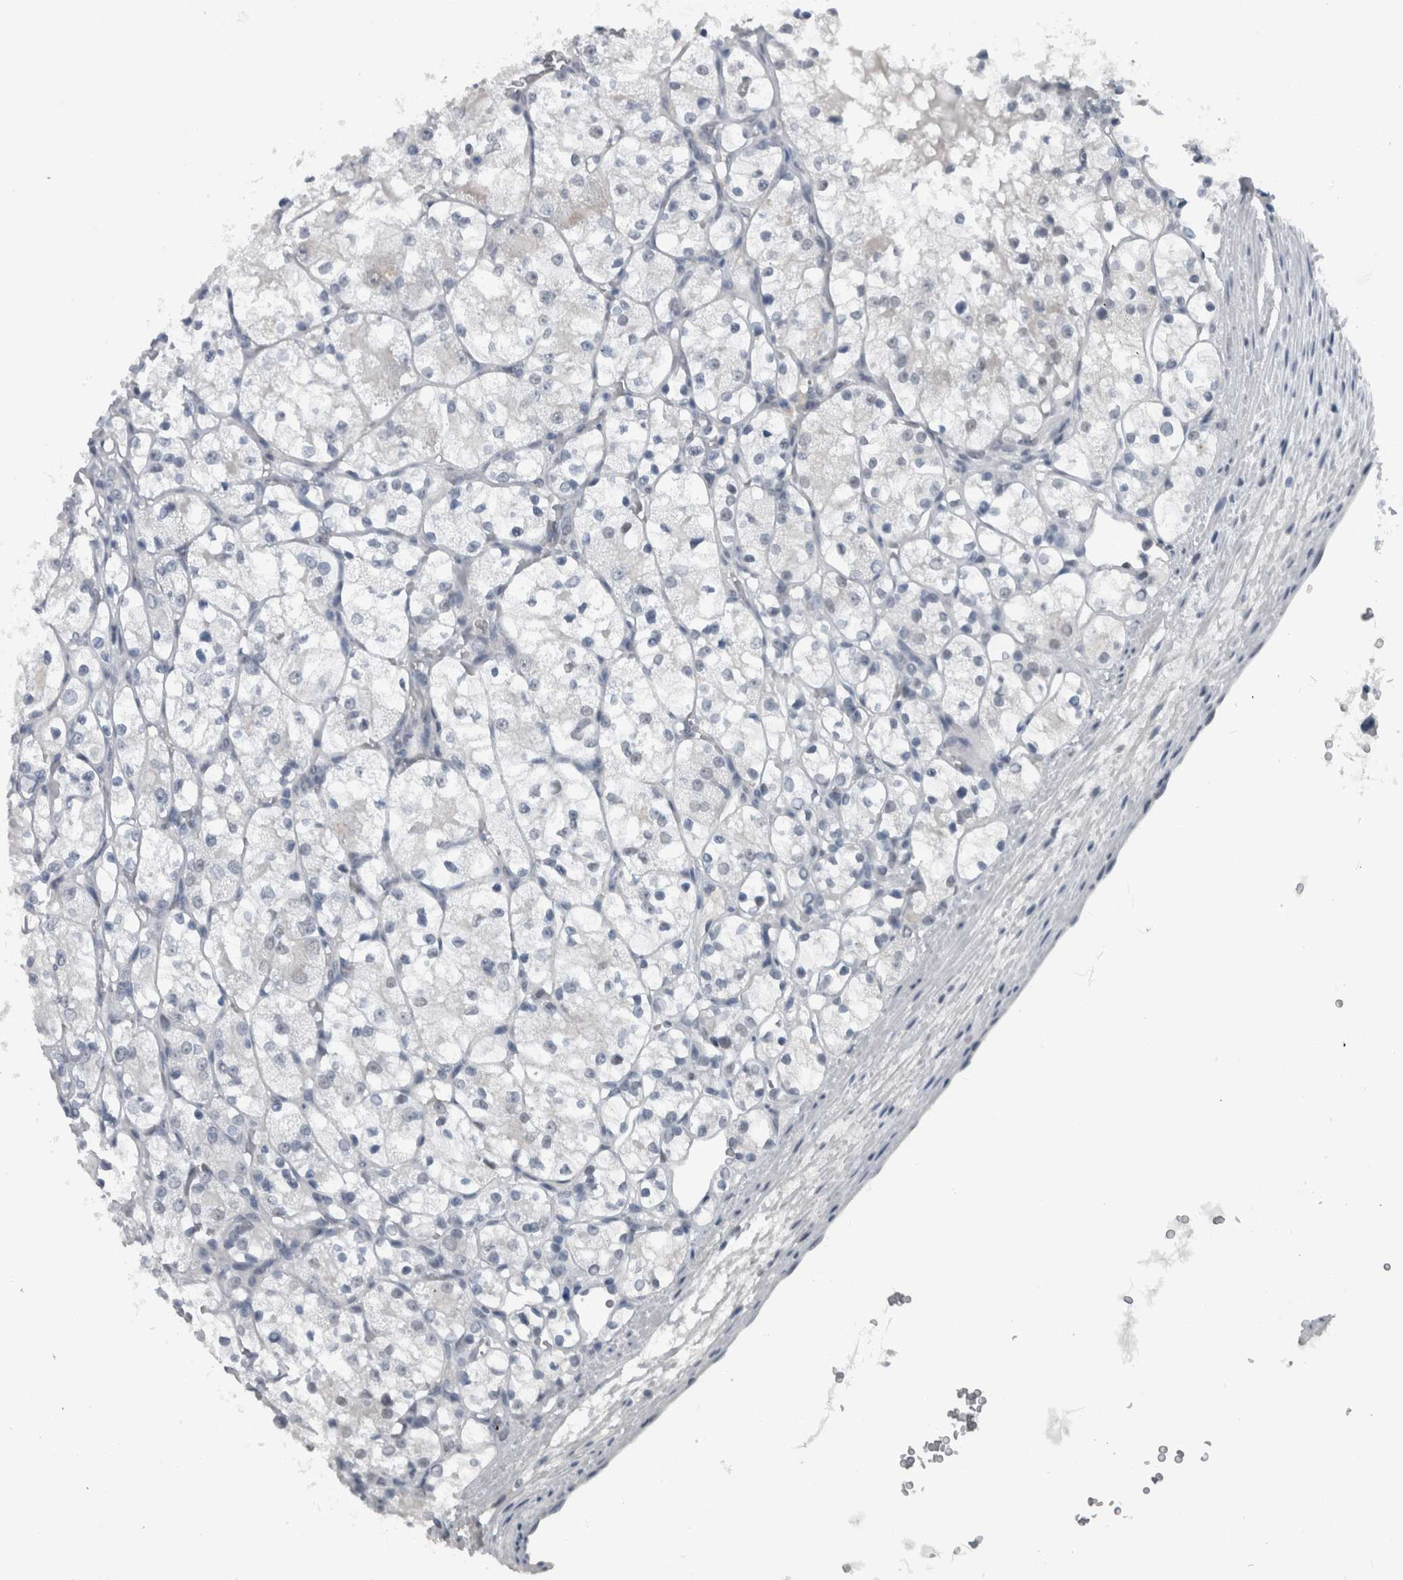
{"staining": {"intensity": "negative", "quantity": "none", "location": "none"}, "tissue": "renal cancer", "cell_type": "Tumor cells", "image_type": "cancer", "snomed": [{"axis": "morphology", "description": "Adenocarcinoma, NOS"}, {"axis": "topography", "description": "Kidney"}], "caption": "A histopathology image of human adenocarcinoma (renal) is negative for staining in tumor cells.", "gene": "ZBTB21", "patient": {"sex": "female", "age": 69}}